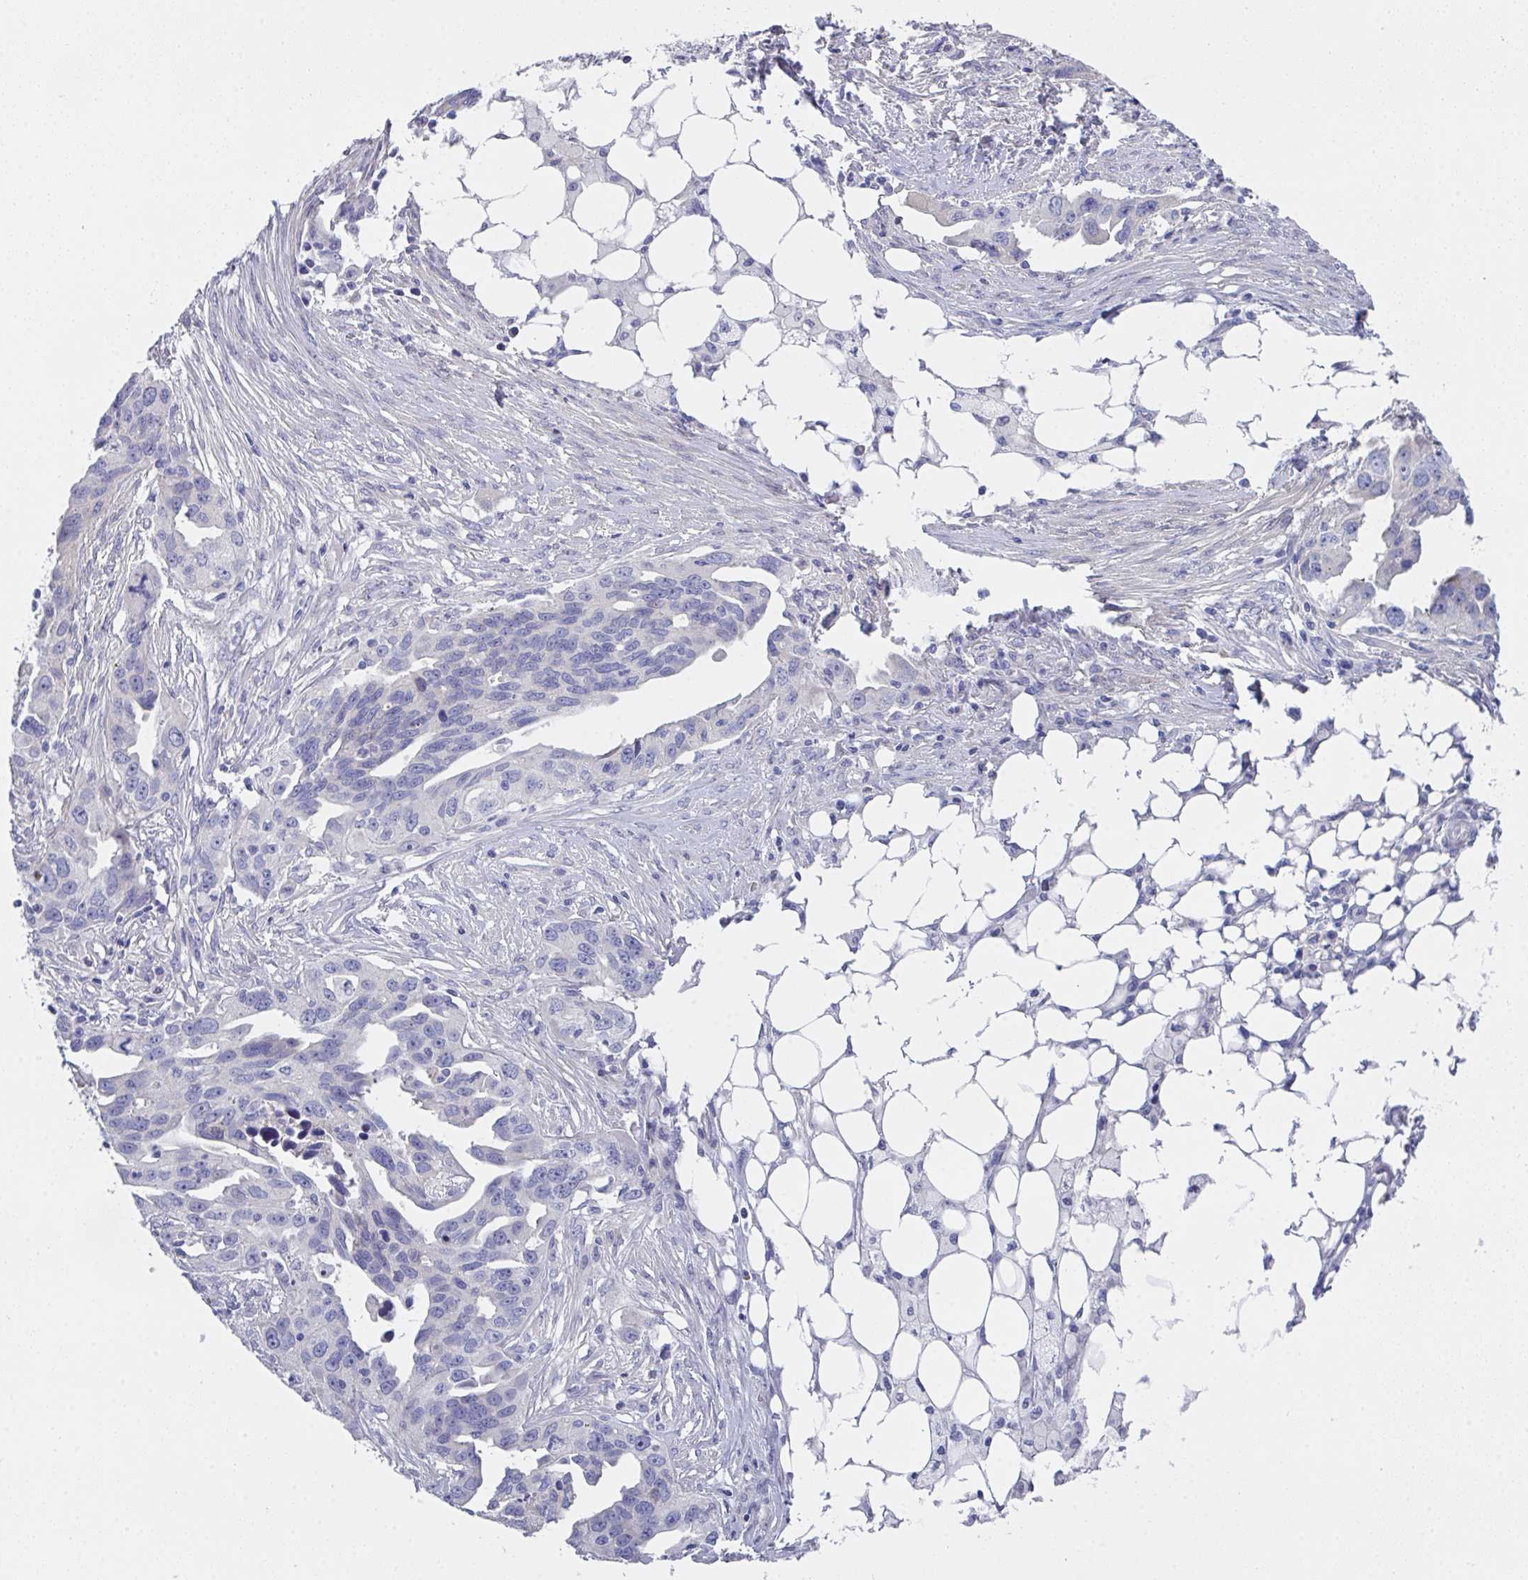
{"staining": {"intensity": "negative", "quantity": "none", "location": "none"}, "tissue": "ovarian cancer", "cell_type": "Tumor cells", "image_type": "cancer", "snomed": [{"axis": "morphology", "description": "Carcinoma, endometroid"}, {"axis": "morphology", "description": "Cystadenocarcinoma, serous, NOS"}, {"axis": "topography", "description": "Ovary"}], "caption": "DAB immunohistochemical staining of human ovarian cancer demonstrates no significant positivity in tumor cells. The staining was performed using DAB (3,3'-diaminobenzidine) to visualize the protein expression in brown, while the nuclei were stained in blue with hematoxylin (Magnification: 20x).", "gene": "FBXO47", "patient": {"sex": "female", "age": 45}}